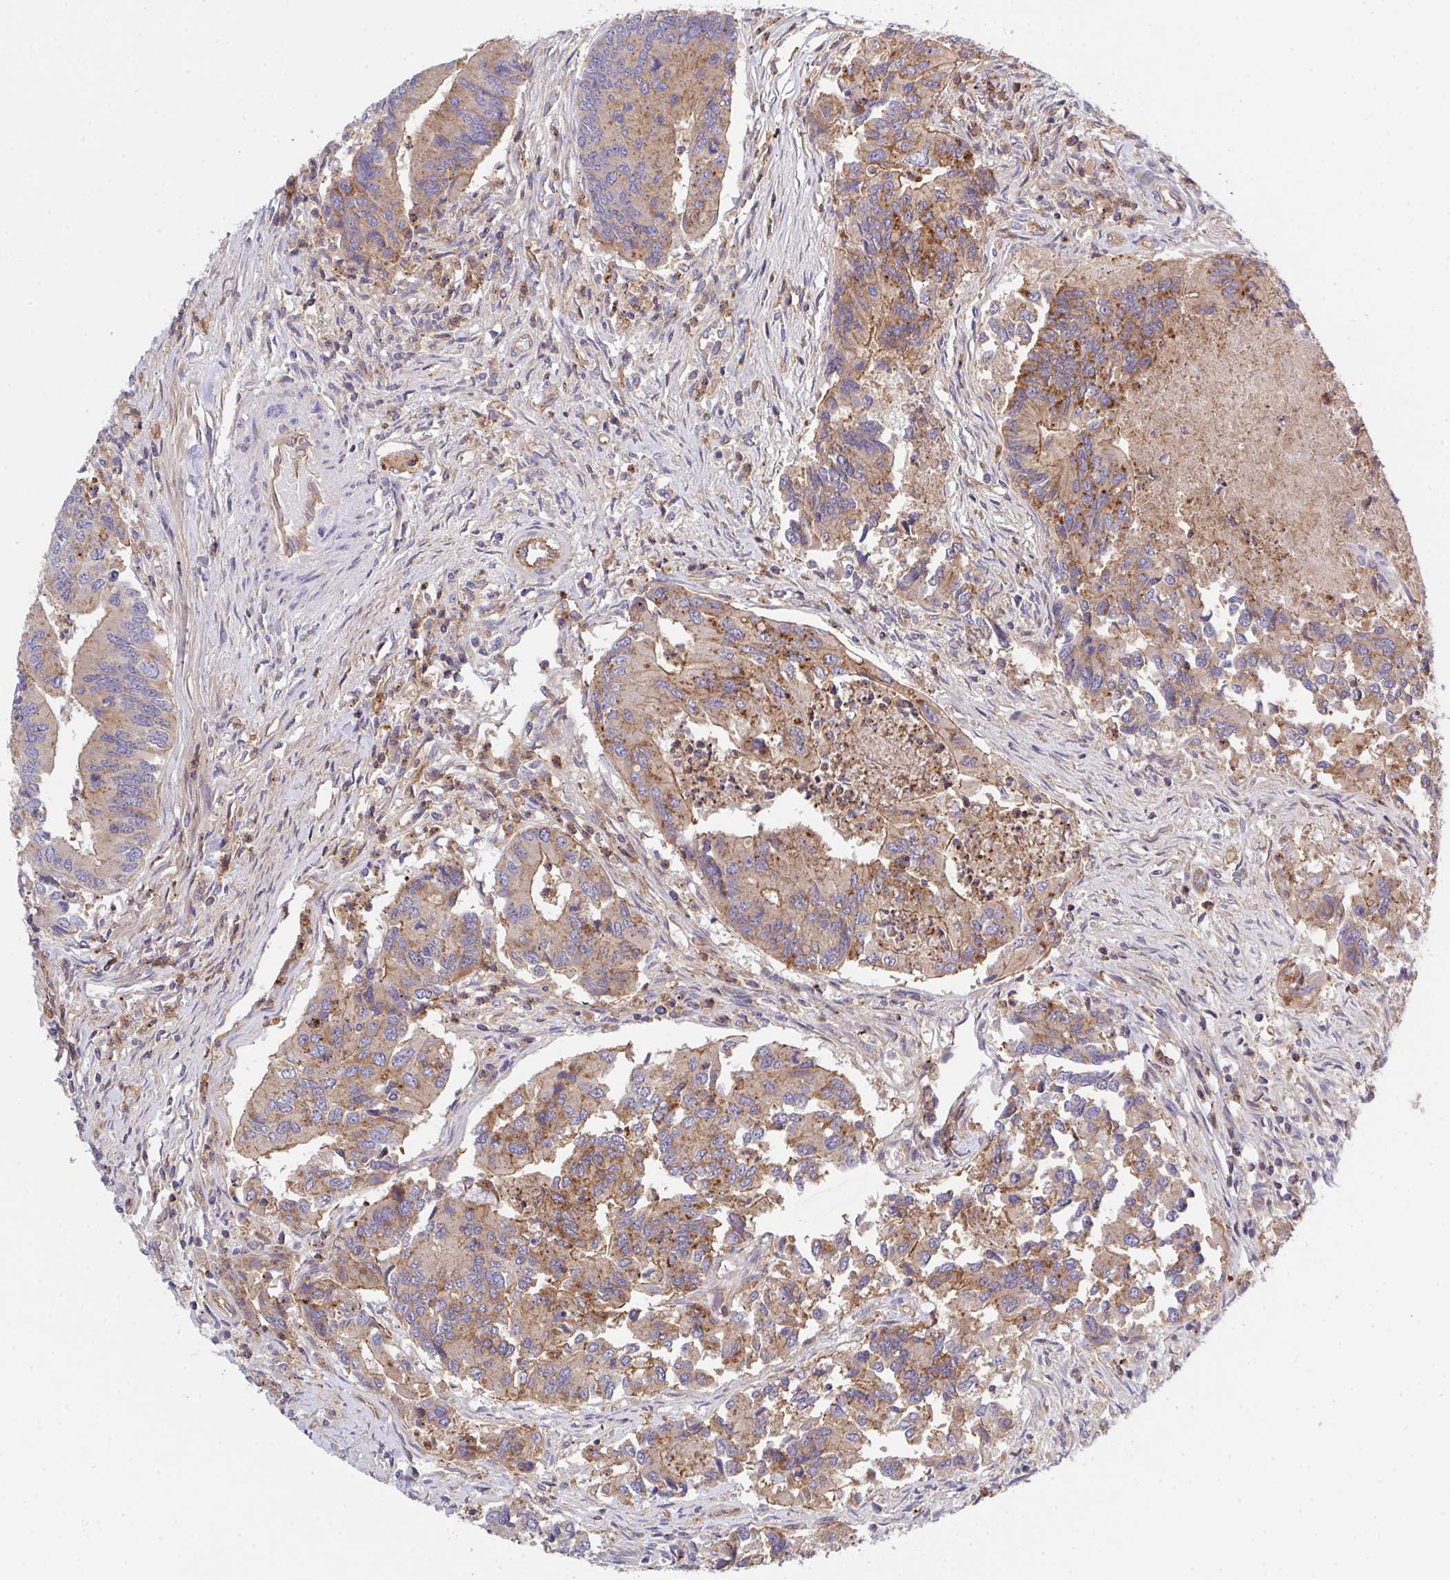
{"staining": {"intensity": "moderate", "quantity": "25%-75%", "location": "cytoplasmic/membranous"}, "tissue": "colorectal cancer", "cell_type": "Tumor cells", "image_type": "cancer", "snomed": [{"axis": "morphology", "description": "Adenocarcinoma, NOS"}, {"axis": "topography", "description": "Colon"}], "caption": "Protein expression analysis of human adenocarcinoma (colorectal) reveals moderate cytoplasmic/membranous positivity in about 25%-75% of tumor cells.", "gene": "C4orf36", "patient": {"sex": "female", "age": 67}}